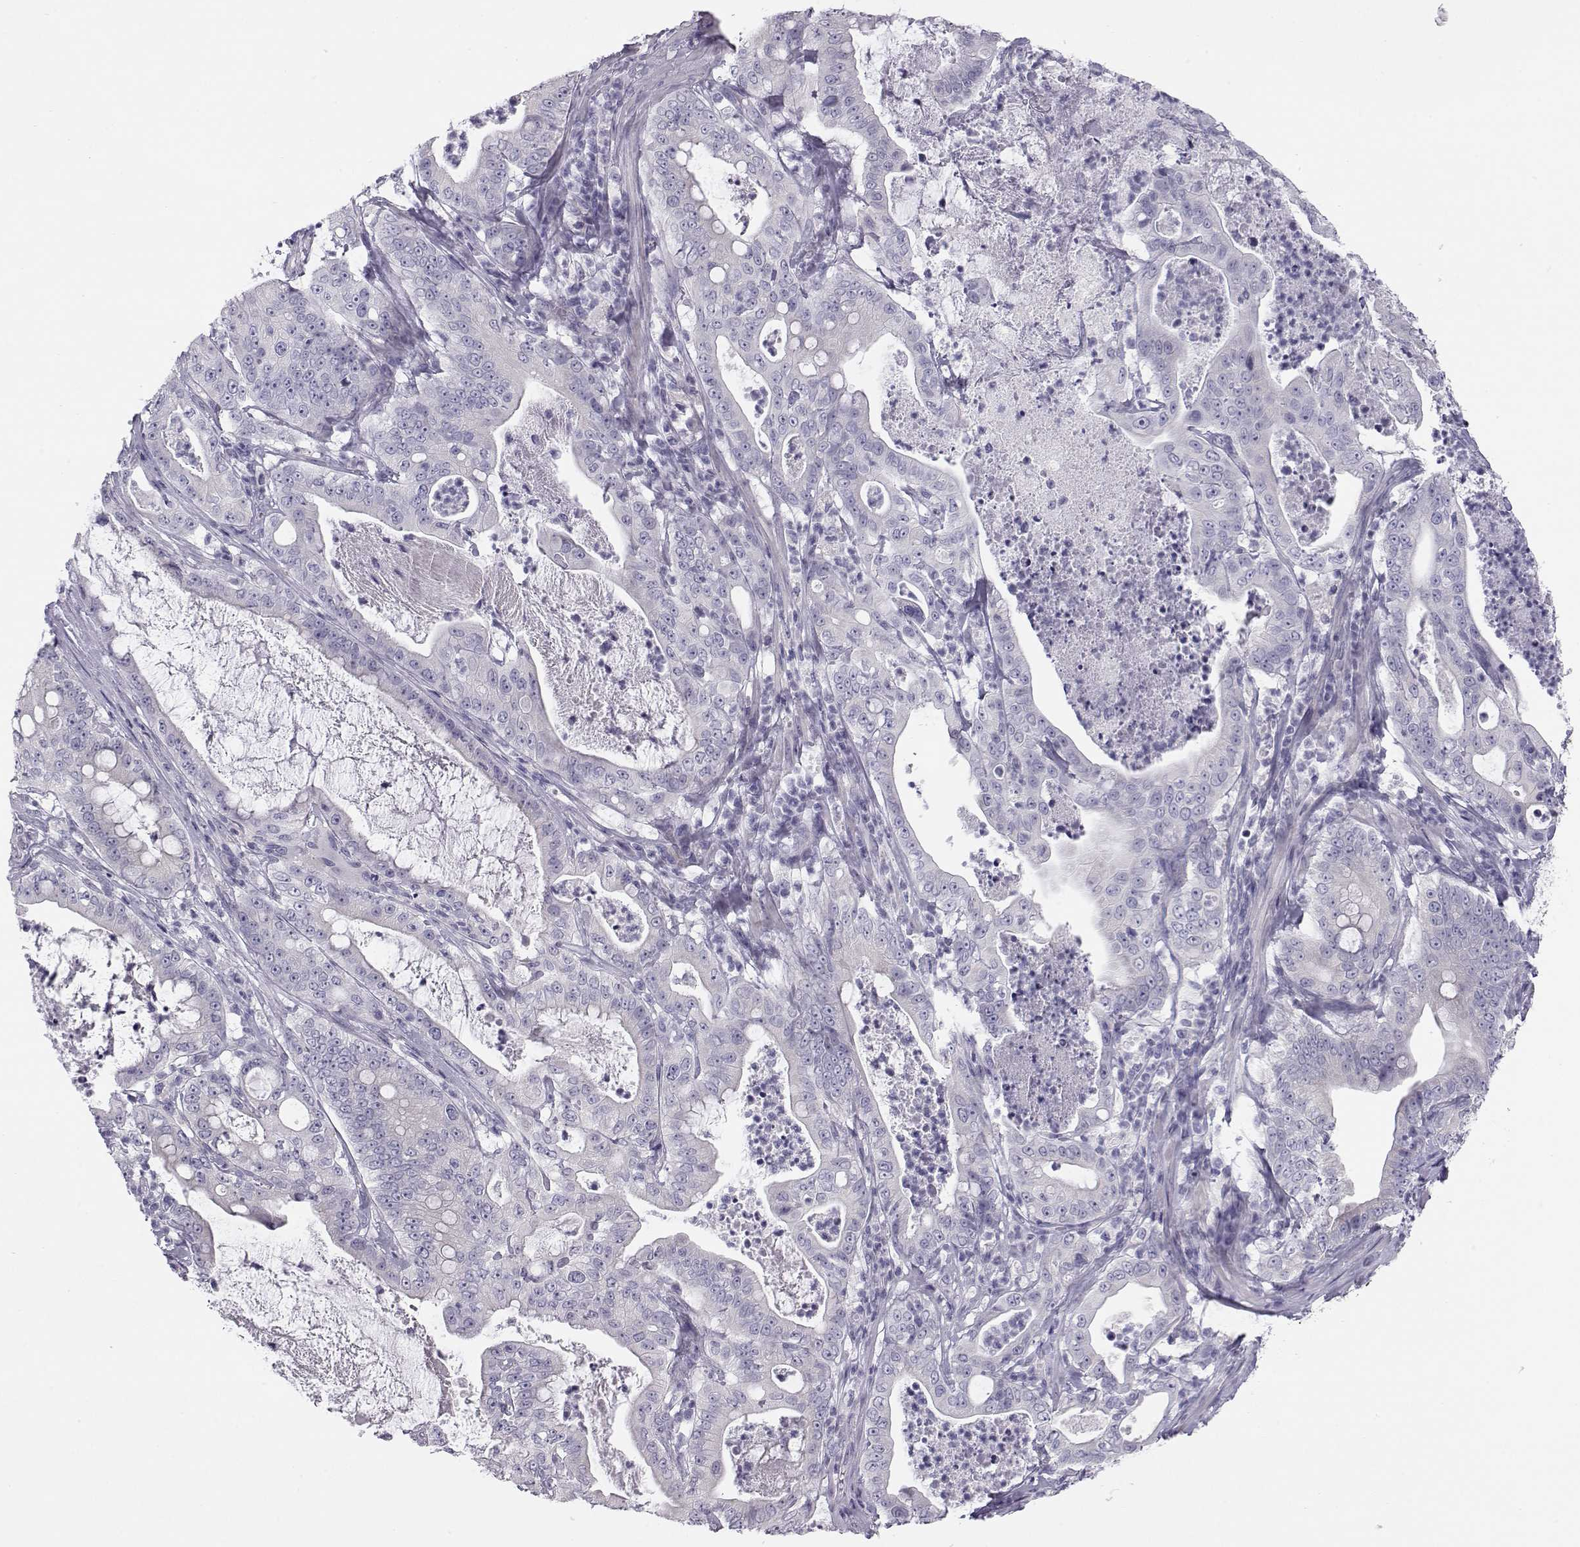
{"staining": {"intensity": "negative", "quantity": "none", "location": "none"}, "tissue": "pancreatic cancer", "cell_type": "Tumor cells", "image_type": "cancer", "snomed": [{"axis": "morphology", "description": "Adenocarcinoma, NOS"}, {"axis": "topography", "description": "Pancreas"}], "caption": "Human pancreatic adenocarcinoma stained for a protein using IHC displays no positivity in tumor cells.", "gene": "KCNMB4", "patient": {"sex": "male", "age": 71}}